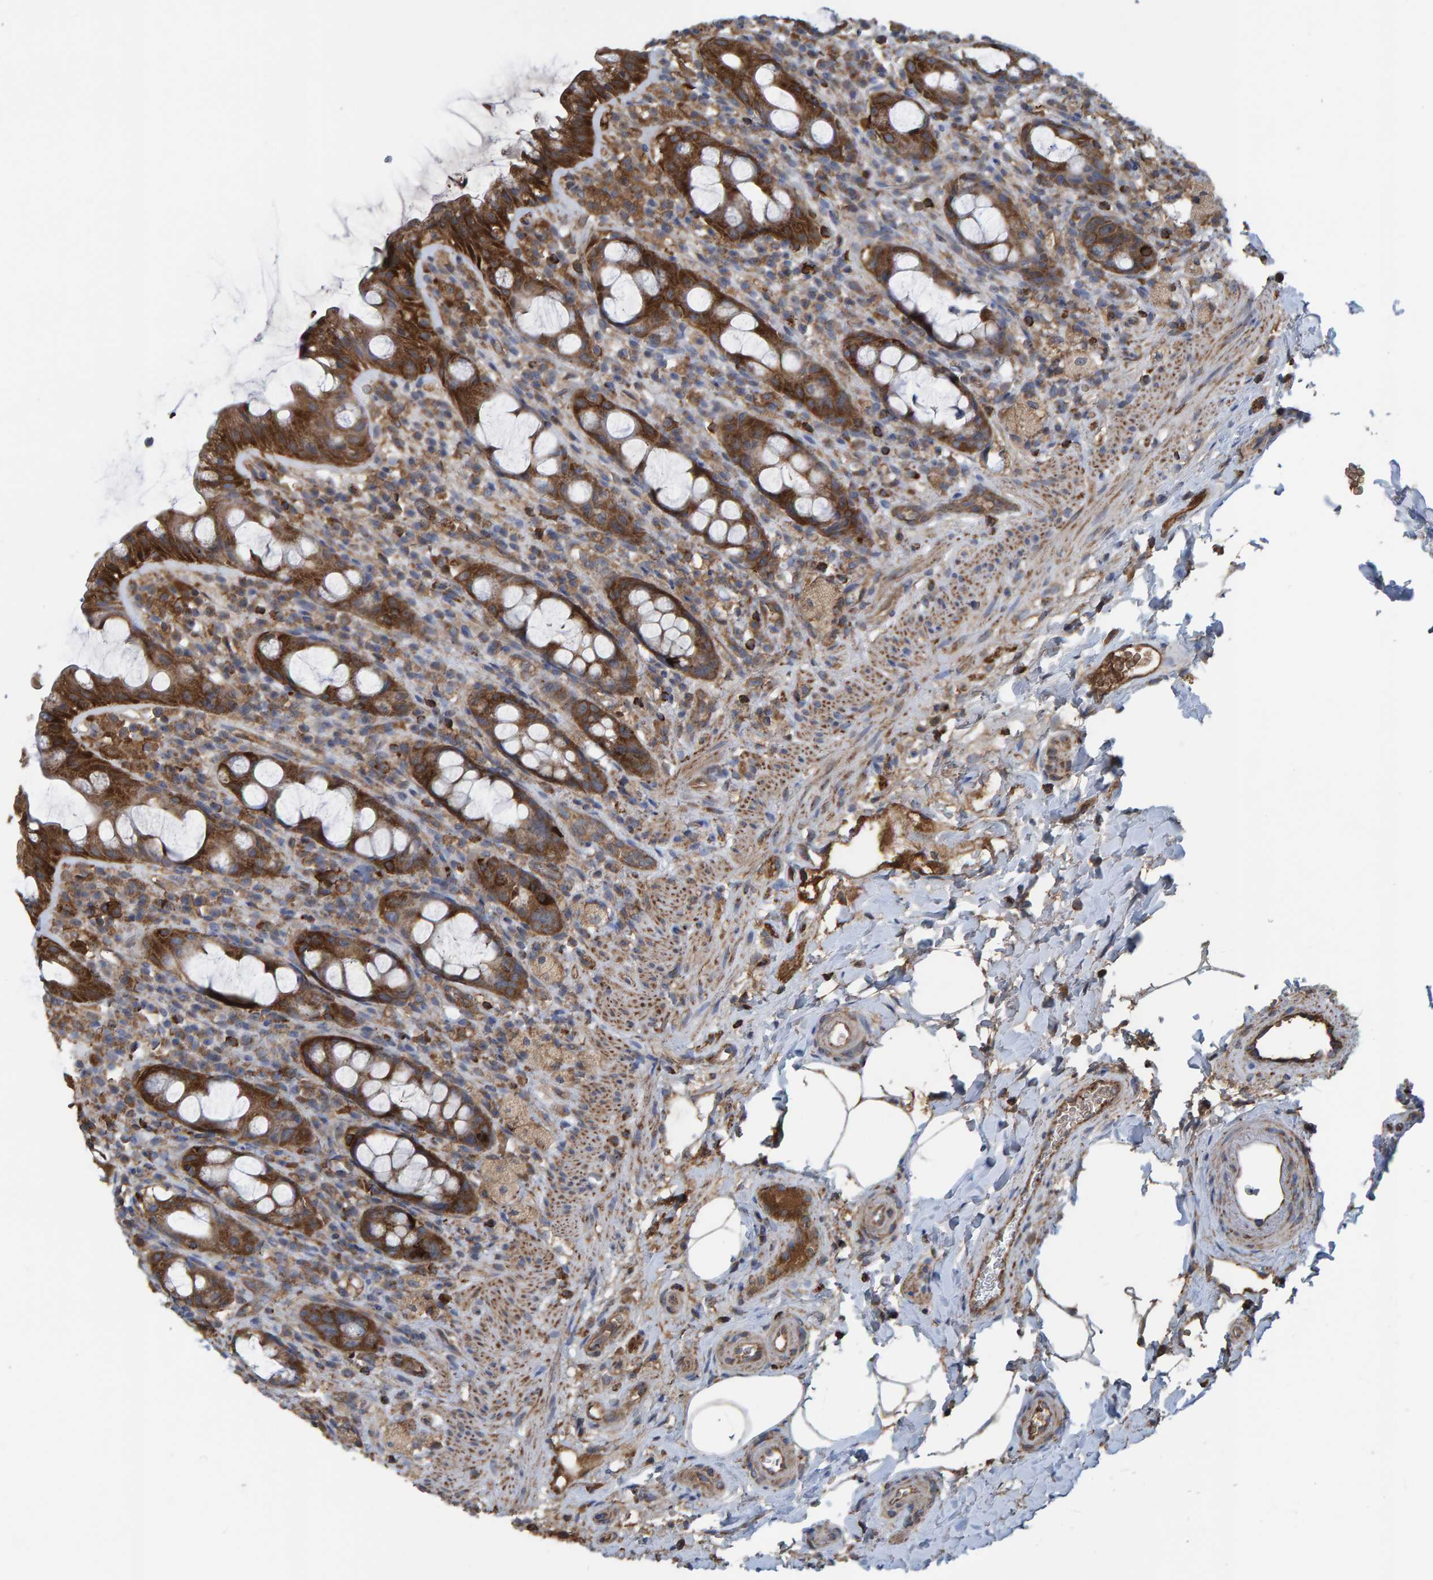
{"staining": {"intensity": "strong", "quantity": ">75%", "location": "cytoplasmic/membranous"}, "tissue": "rectum", "cell_type": "Glandular cells", "image_type": "normal", "snomed": [{"axis": "morphology", "description": "Normal tissue, NOS"}, {"axis": "topography", "description": "Rectum"}], "caption": "Brown immunohistochemical staining in unremarkable rectum reveals strong cytoplasmic/membranous expression in approximately >75% of glandular cells.", "gene": "LRSAM1", "patient": {"sex": "male", "age": 44}}